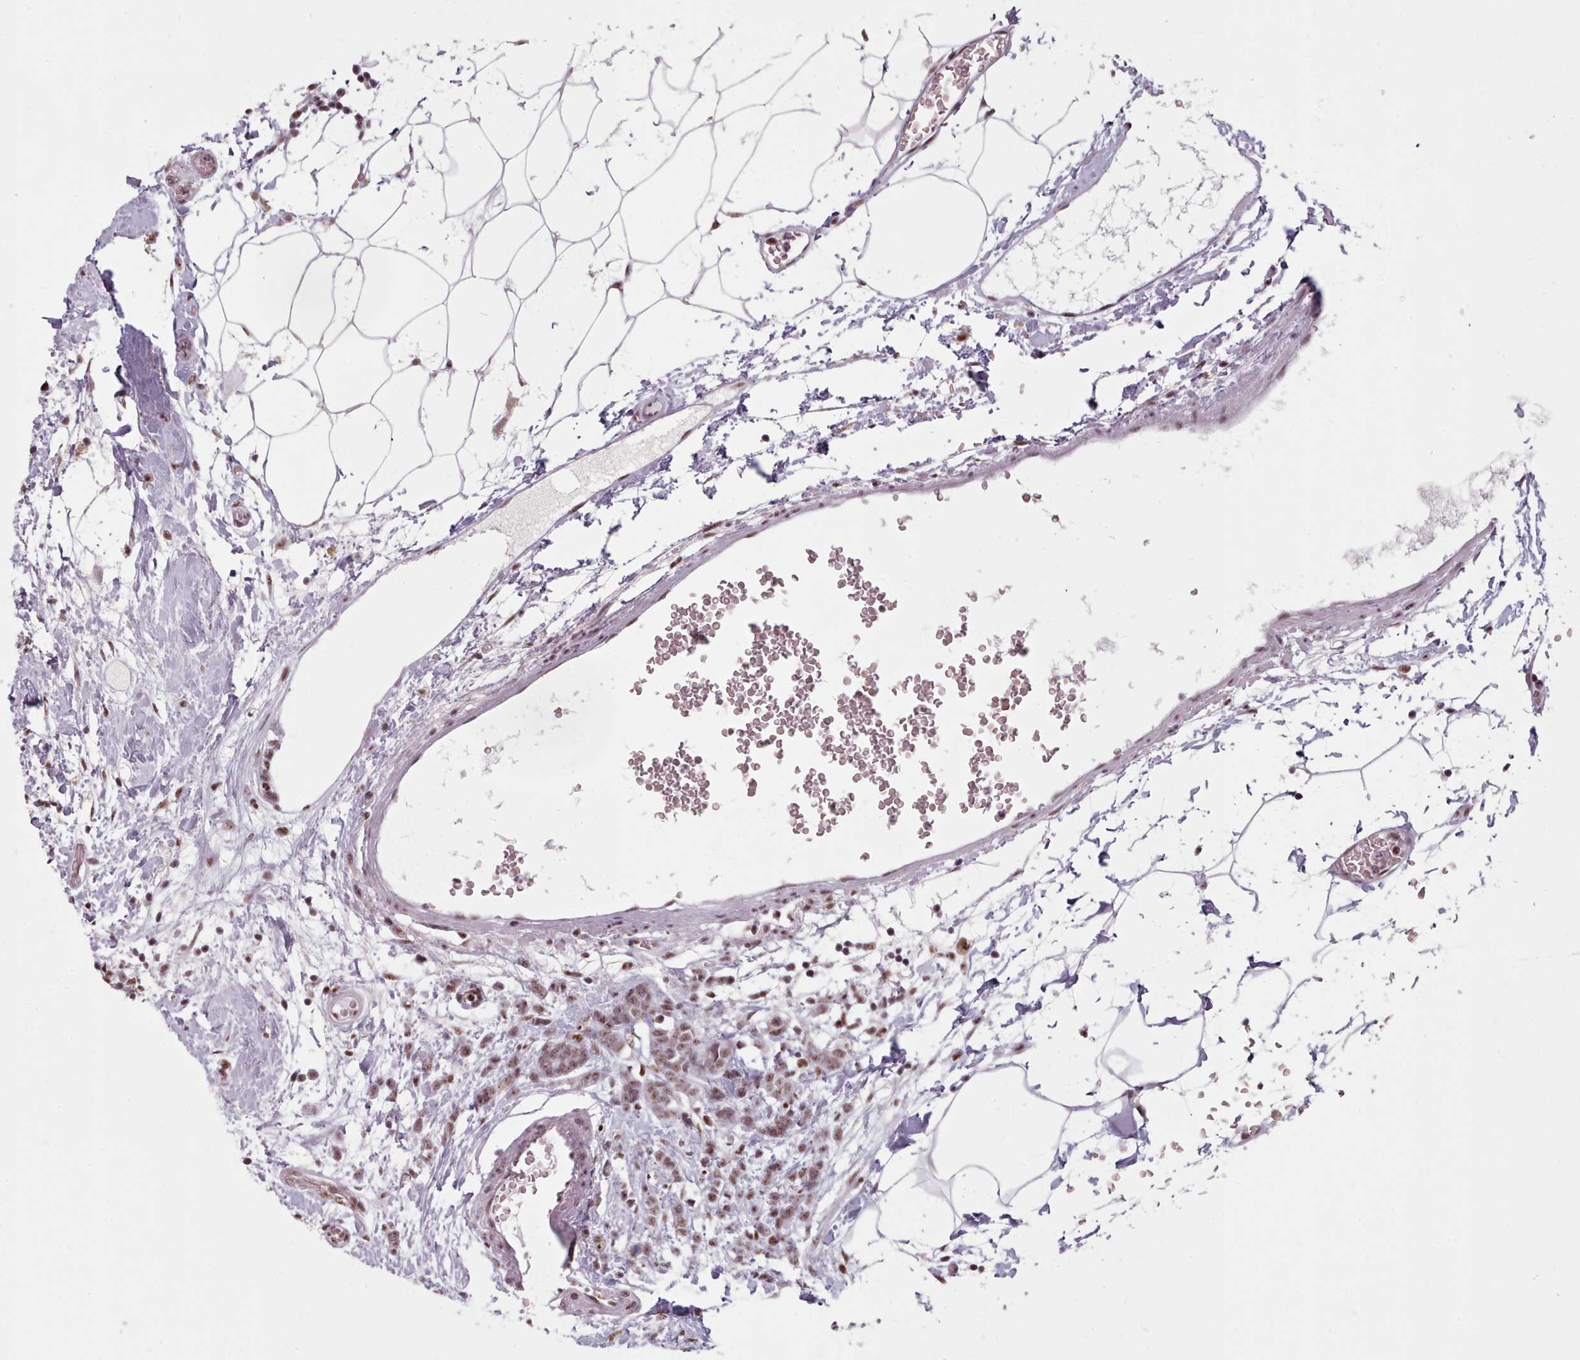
{"staining": {"intensity": "moderate", "quantity": ">75%", "location": "nuclear"}, "tissue": "breast cancer", "cell_type": "Tumor cells", "image_type": "cancer", "snomed": [{"axis": "morphology", "description": "Lobular carcinoma"}, {"axis": "topography", "description": "Breast"}], "caption": "A photomicrograph of breast lobular carcinoma stained for a protein reveals moderate nuclear brown staining in tumor cells.", "gene": "SRRM1", "patient": {"sex": "female", "age": 58}}